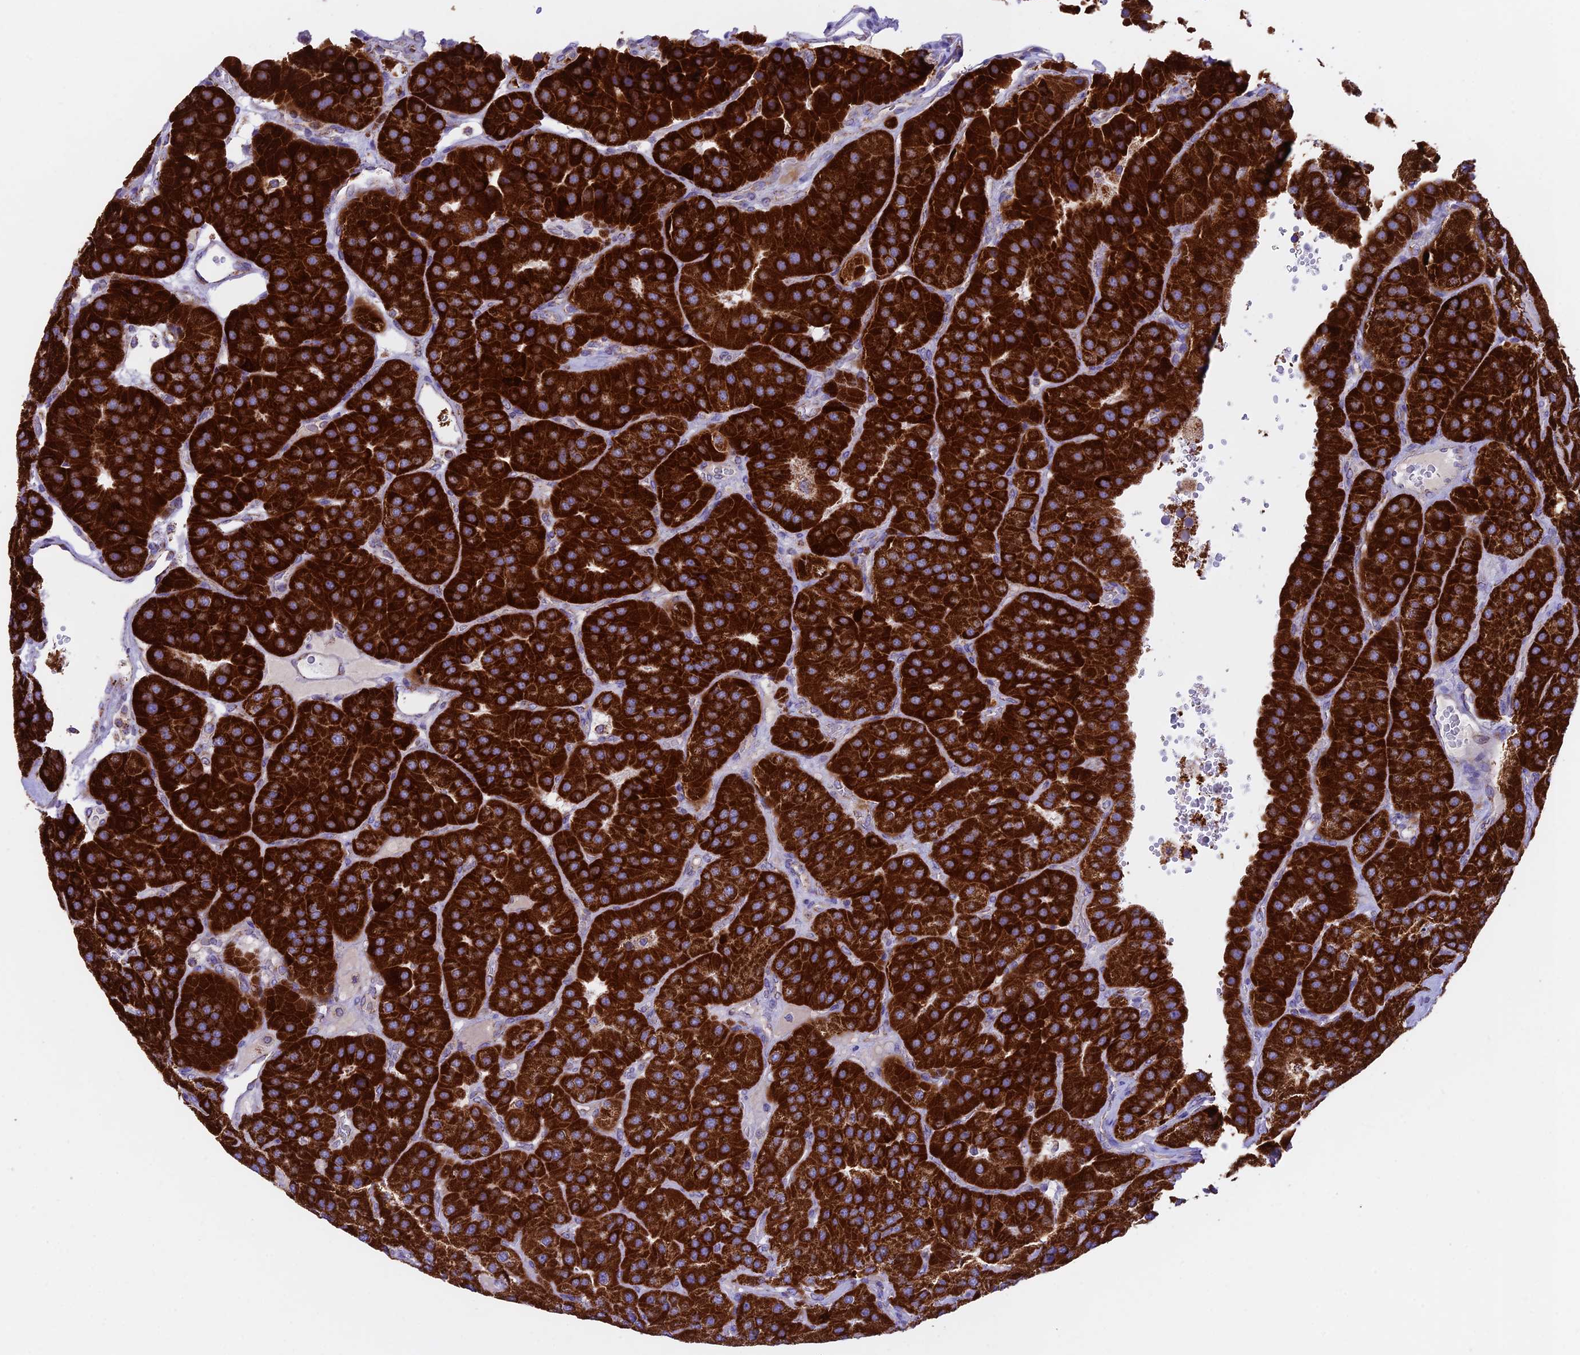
{"staining": {"intensity": "strong", "quantity": ">75%", "location": "cytoplasmic/membranous"}, "tissue": "parathyroid gland", "cell_type": "Glandular cells", "image_type": "normal", "snomed": [{"axis": "morphology", "description": "Normal tissue, NOS"}, {"axis": "morphology", "description": "Adenoma, NOS"}, {"axis": "topography", "description": "Parathyroid gland"}], "caption": "Strong cytoplasmic/membranous protein expression is appreciated in about >75% of glandular cells in parathyroid gland. Immunohistochemistry (ihc) stains the protein in brown and the nuclei are stained blue.", "gene": "HSDL2", "patient": {"sex": "female", "age": 86}}